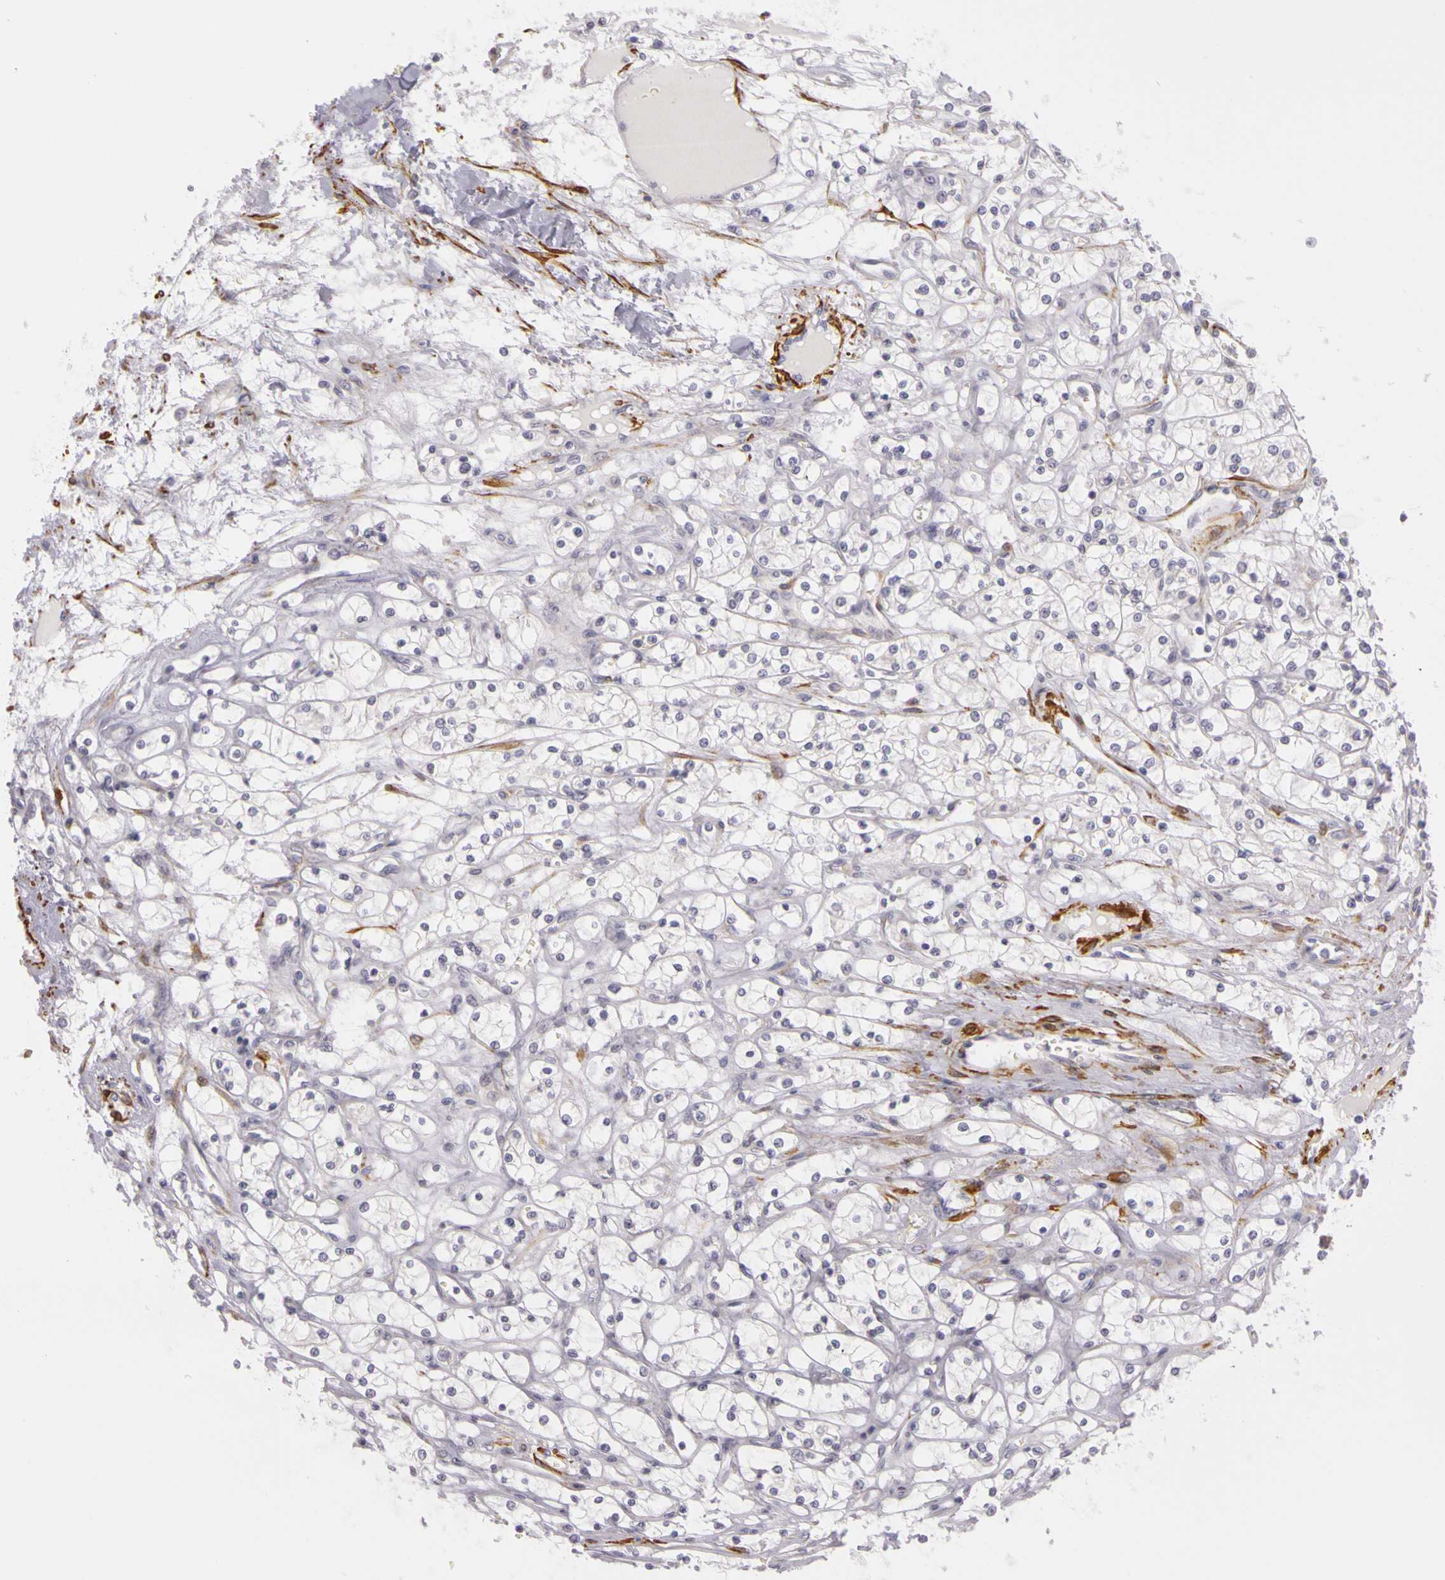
{"staining": {"intensity": "negative", "quantity": "none", "location": "none"}, "tissue": "renal cancer", "cell_type": "Tumor cells", "image_type": "cancer", "snomed": [{"axis": "morphology", "description": "Adenocarcinoma, NOS"}, {"axis": "topography", "description": "Kidney"}], "caption": "Immunohistochemistry of renal adenocarcinoma shows no staining in tumor cells. (DAB (3,3'-diaminobenzidine) immunohistochemistry (IHC) visualized using brightfield microscopy, high magnification).", "gene": "CNTN2", "patient": {"sex": "male", "age": 61}}